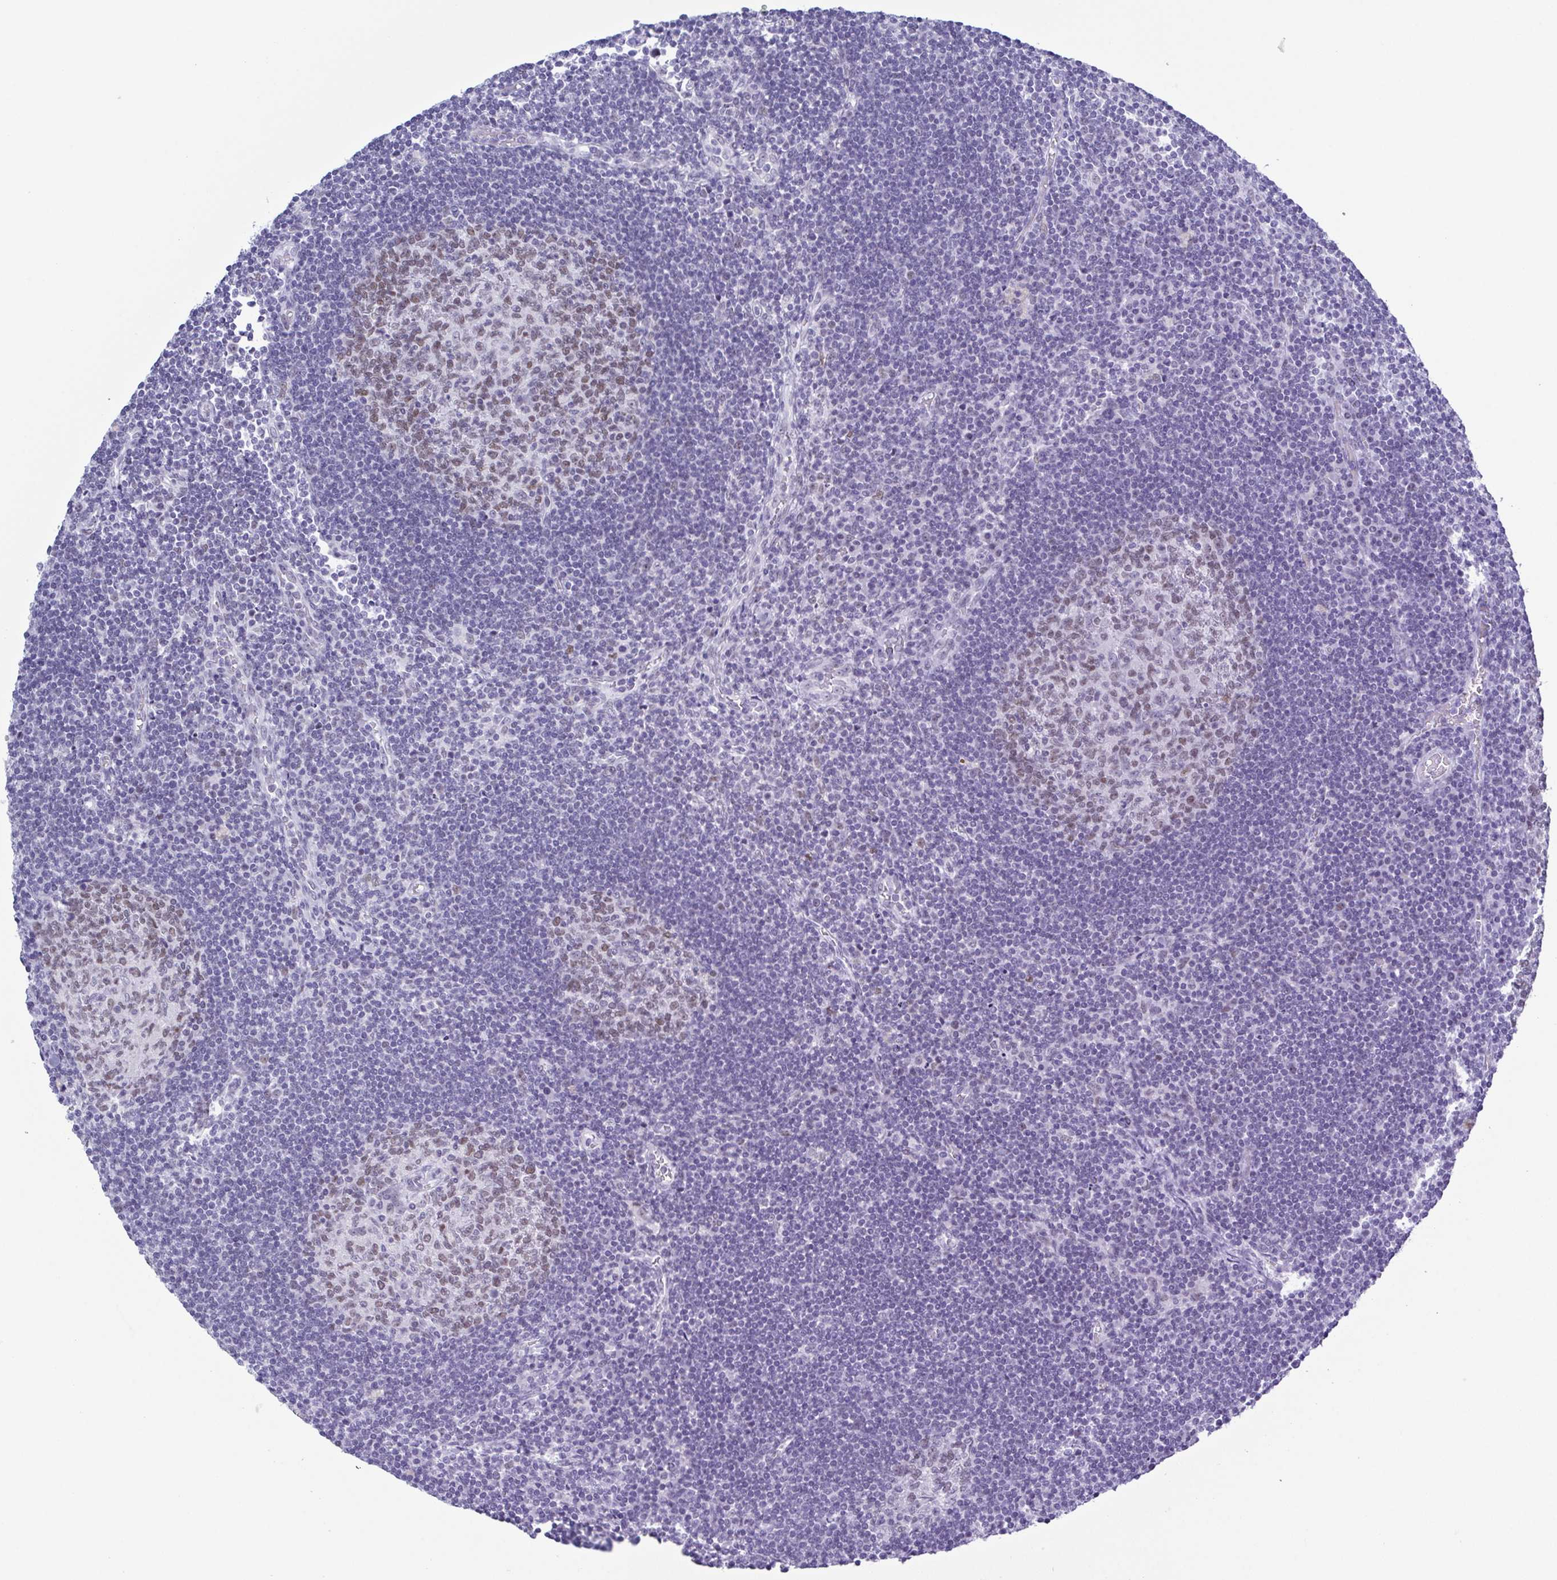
{"staining": {"intensity": "moderate", "quantity": "25%-75%", "location": "nuclear"}, "tissue": "lymph node", "cell_type": "Germinal center cells", "image_type": "normal", "snomed": [{"axis": "morphology", "description": "Normal tissue, NOS"}, {"axis": "topography", "description": "Lymph node"}], "caption": "Brown immunohistochemical staining in unremarkable human lymph node reveals moderate nuclear positivity in approximately 25%-75% of germinal center cells.", "gene": "SUGP2", "patient": {"sex": "male", "age": 67}}